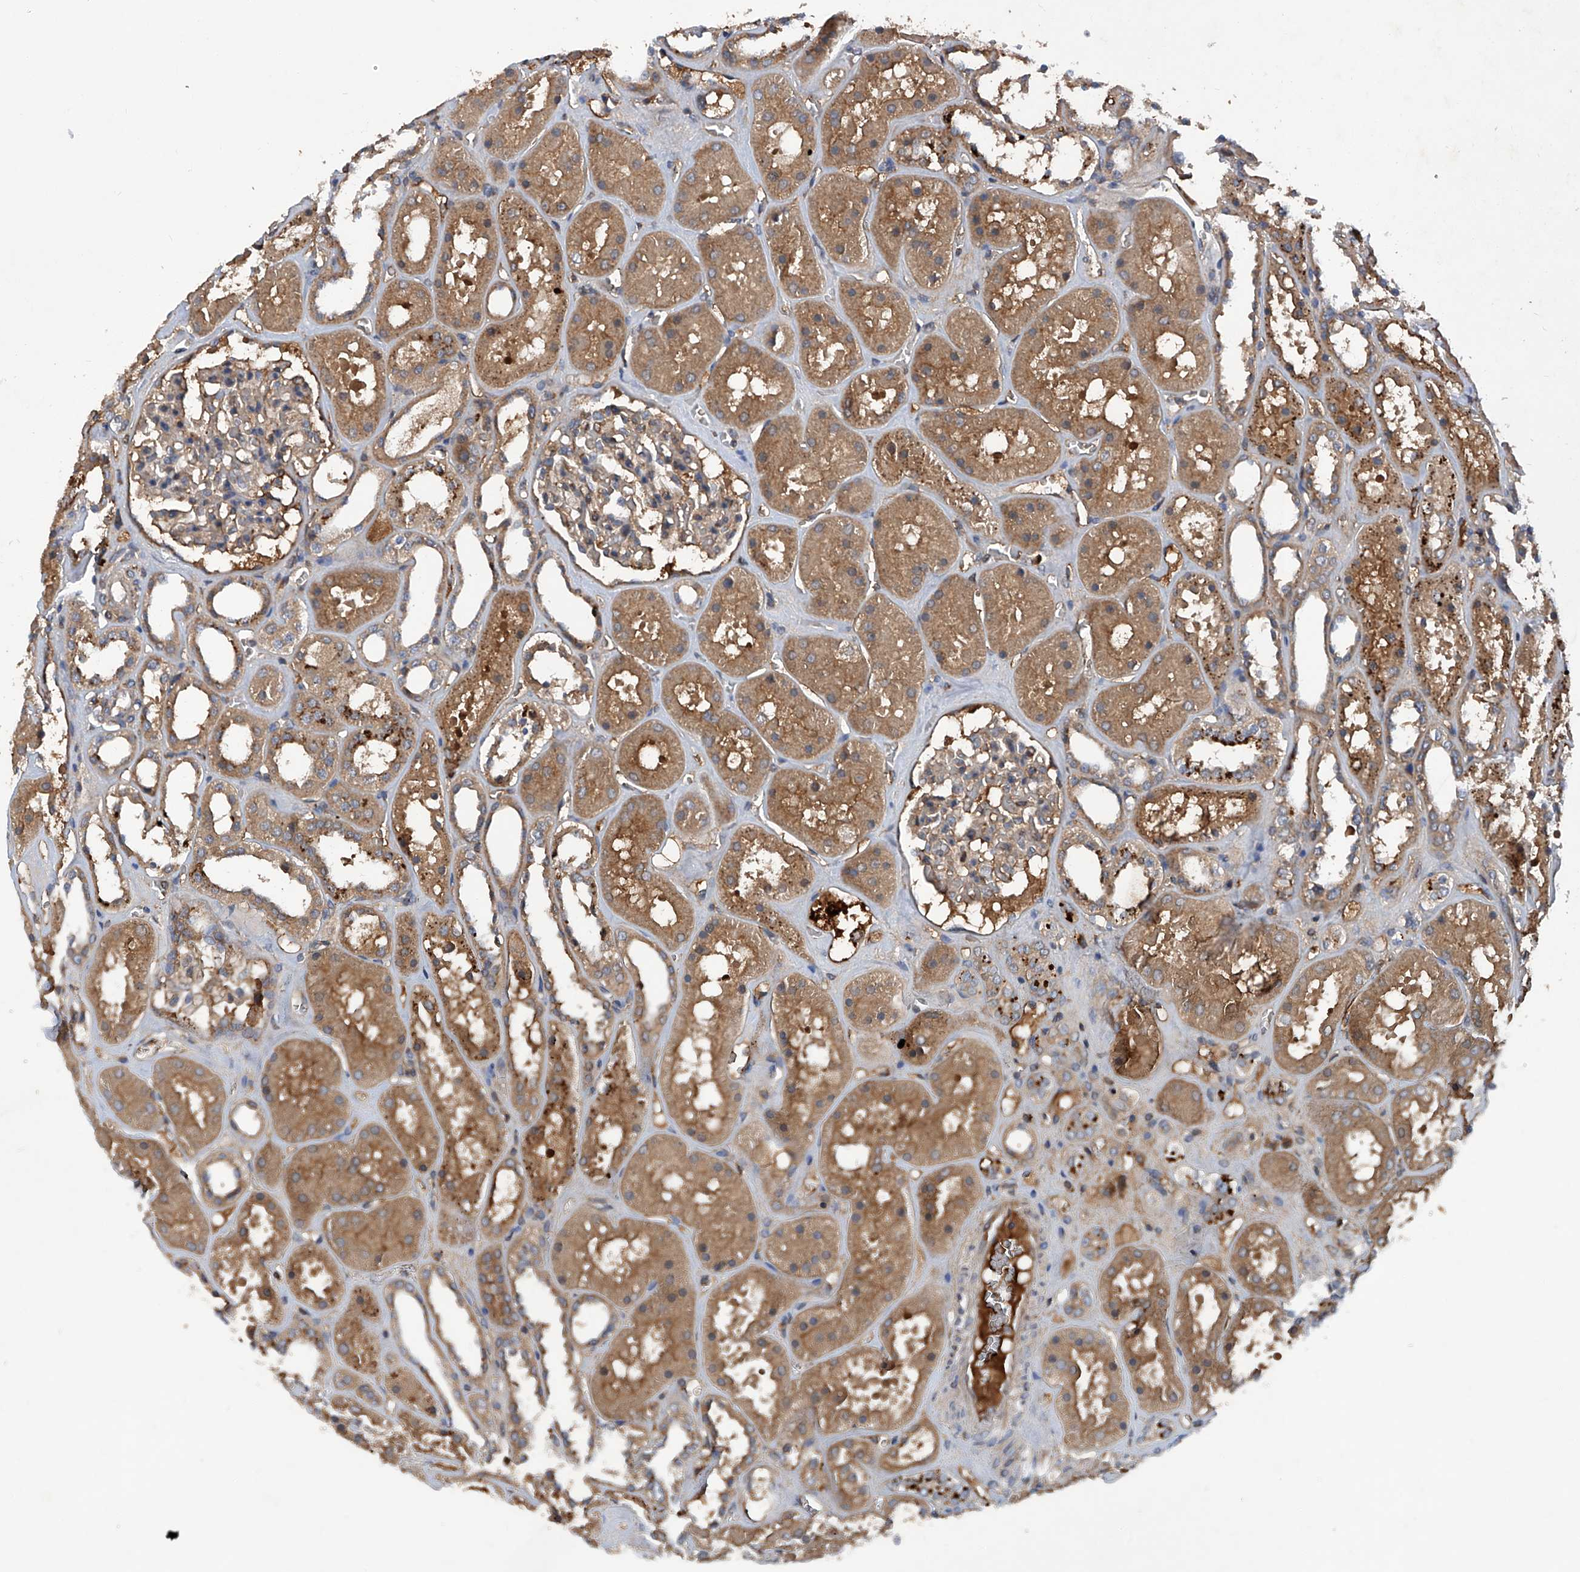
{"staining": {"intensity": "moderate", "quantity": "<25%", "location": "cytoplasmic/membranous"}, "tissue": "kidney", "cell_type": "Cells in glomeruli", "image_type": "normal", "snomed": [{"axis": "morphology", "description": "Normal tissue, NOS"}, {"axis": "topography", "description": "Kidney"}], "caption": "The histopathology image demonstrates staining of benign kidney, revealing moderate cytoplasmic/membranous protein staining (brown color) within cells in glomeruli. The staining was performed using DAB (3,3'-diaminobenzidine) to visualize the protein expression in brown, while the nuclei were stained in blue with hematoxylin (Magnification: 20x).", "gene": "ASCC3", "patient": {"sex": "female", "age": 41}}